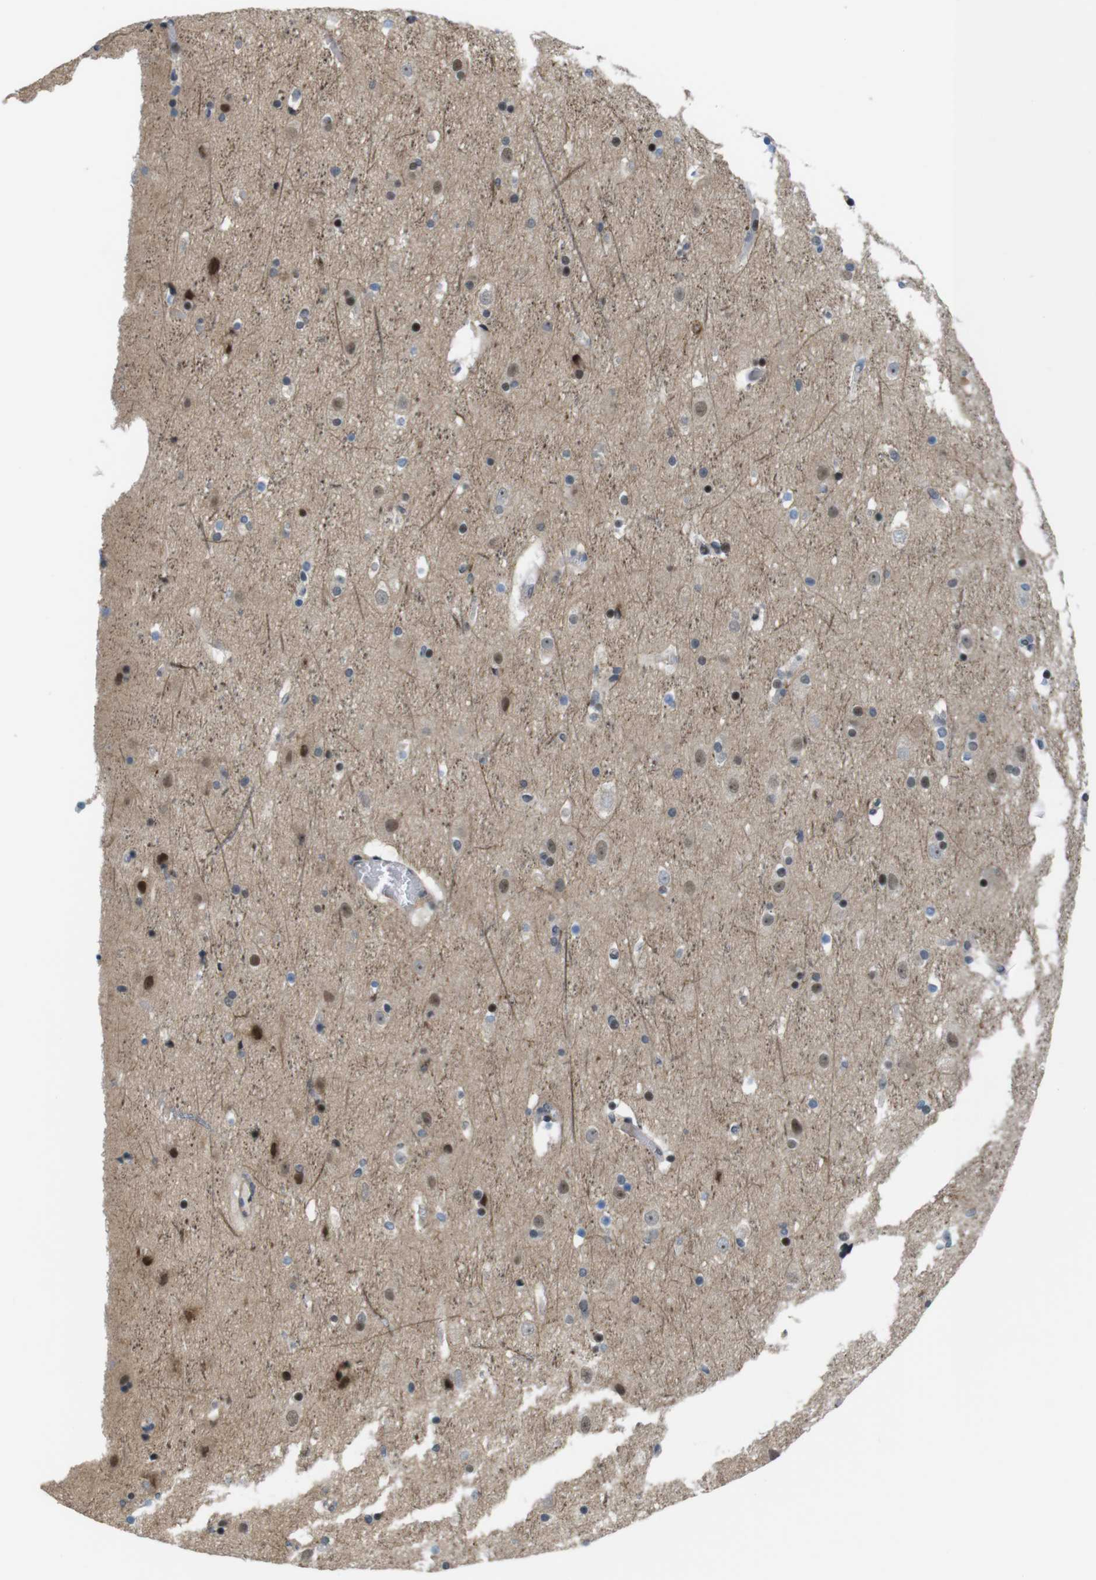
{"staining": {"intensity": "negative", "quantity": "none", "location": "none"}, "tissue": "cerebral cortex", "cell_type": "Endothelial cells", "image_type": "normal", "snomed": [{"axis": "morphology", "description": "Normal tissue, NOS"}, {"axis": "topography", "description": "Cerebral cortex"}], "caption": "Human cerebral cortex stained for a protein using immunohistochemistry (IHC) demonstrates no expression in endothelial cells.", "gene": "SMCO2", "patient": {"sex": "male", "age": 45}}